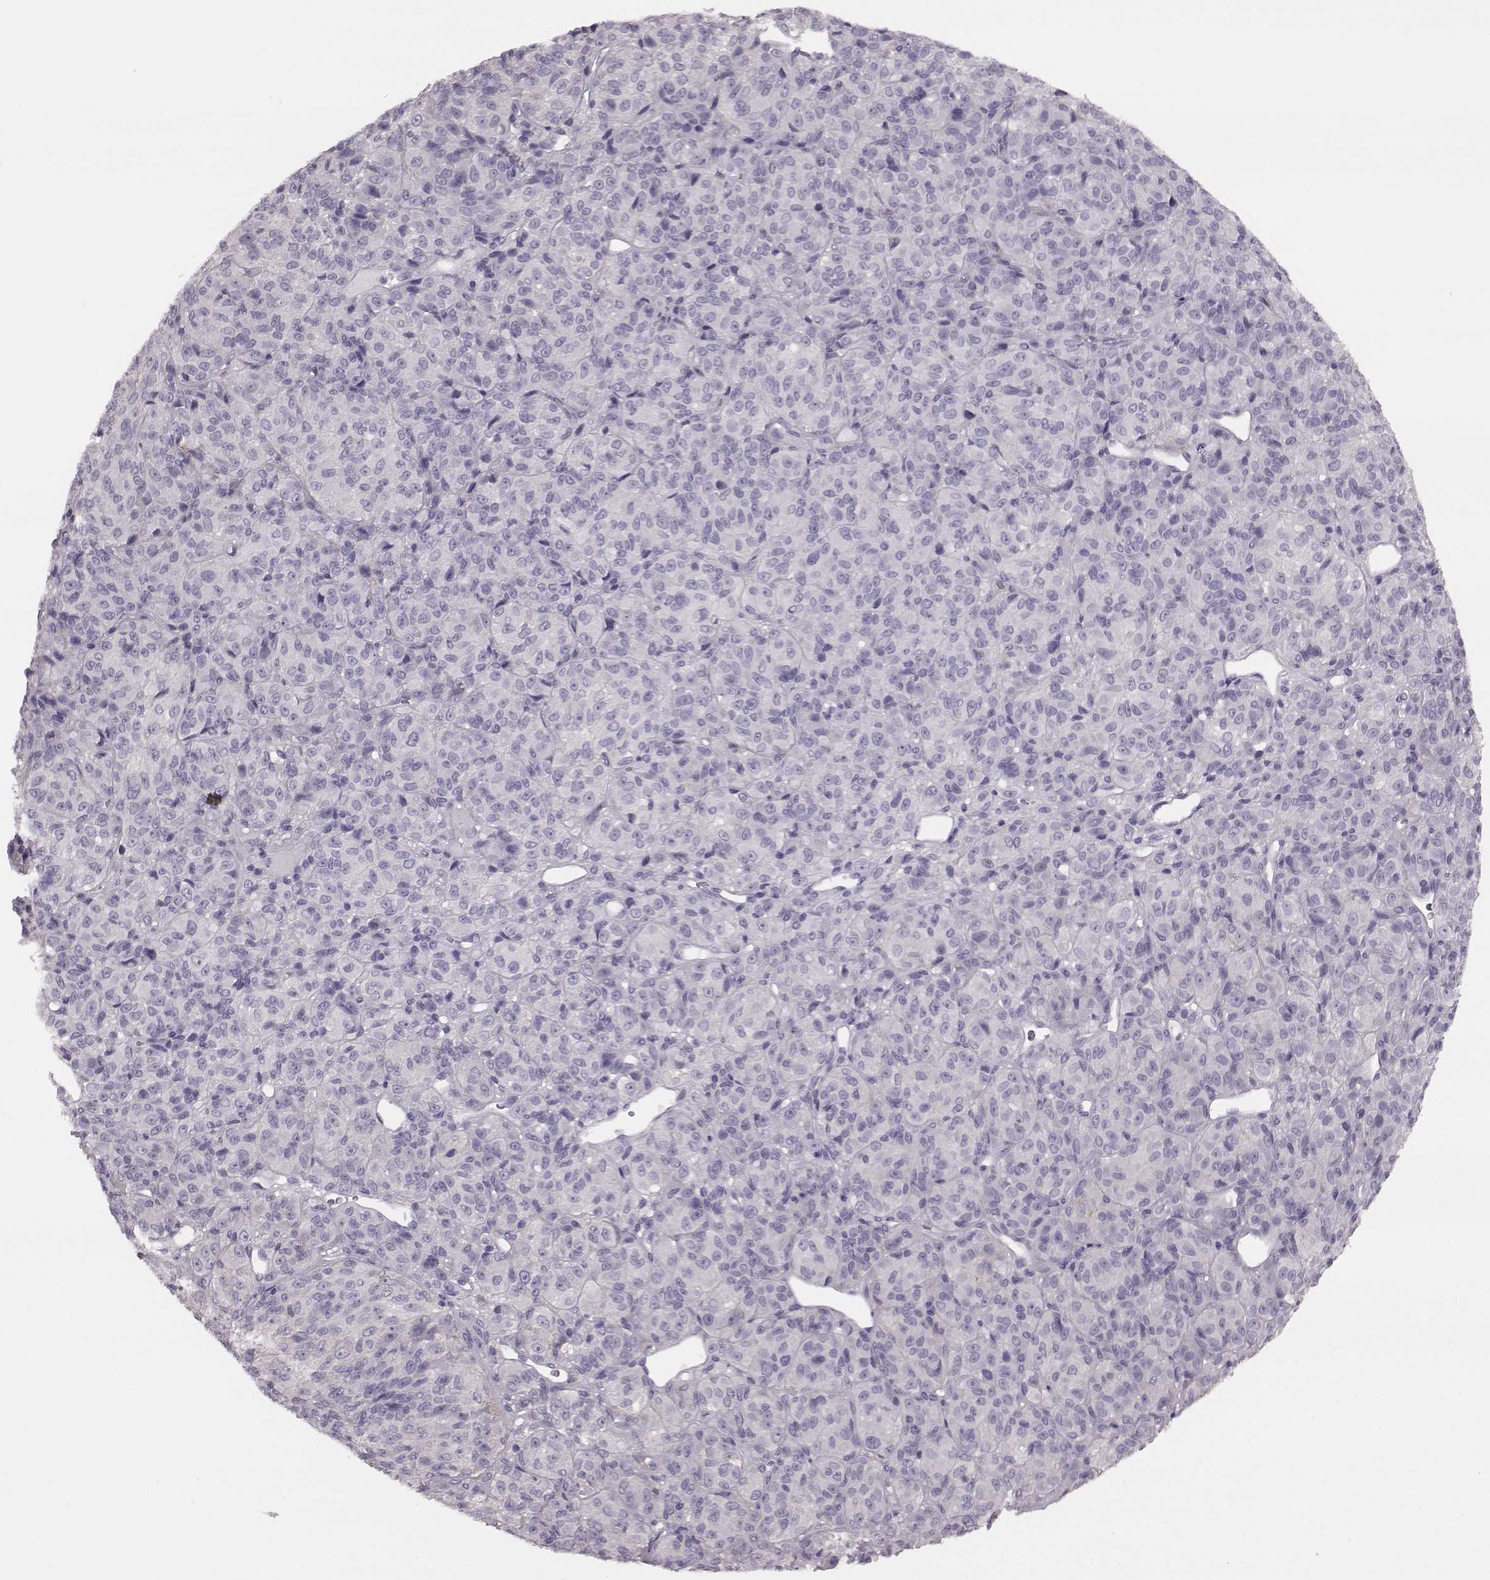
{"staining": {"intensity": "negative", "quantity": "none", "location": "none"}, "tissue": "melanoma", "cell_type": "Tumor cells", "image_type": "cancer", "snomed": [{"axis": "morphology", "description": "Malignant melanoma, Metastatic site"}, {"axis": "topography", "description": "Brain"}], "caption": "Image shows no significant protein expression in tumor cells of melanoma.", "gene": "CRYBA2", "patient": {"sex": "female", "age": 56}}